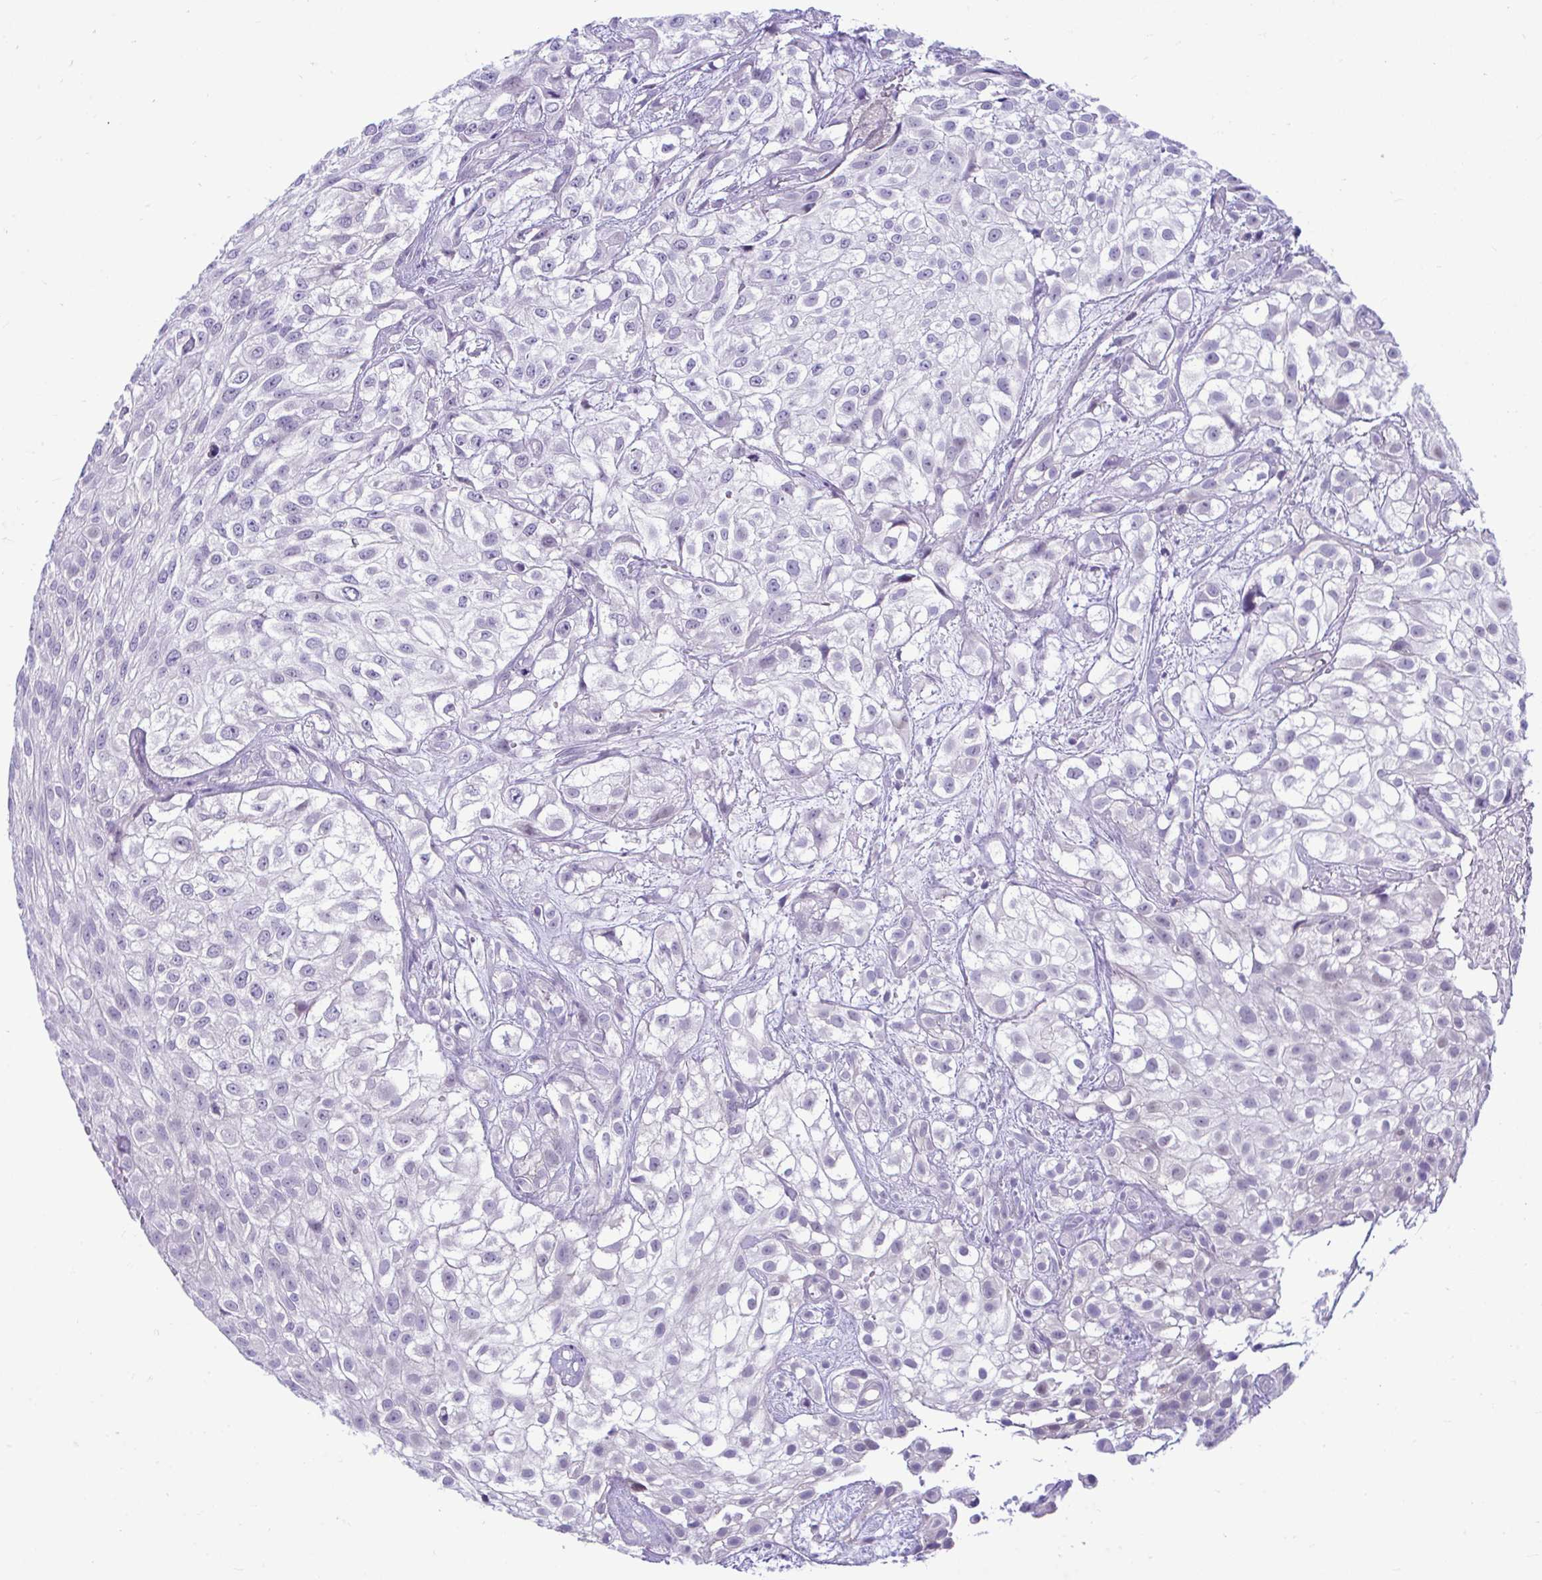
{"staining": {"intensity": "negative", "quantity": "none", "location": "none"}, "tissue": "urothelial cancer", "cell_type": "Tumor cells", "image_type": "cancer", "snomed": [{"axis": "morphology", "description": "Urothelial carcinoma, High grade"}, {"axis": "topography", "description": "Urinary bladder"}], "caption": "Urothelial cancer was stained to show a protein in brown. There is no significant positivity in tumor cells.", "gene": "SLC25A51", "patient": {"sex": "male", "age": 56}}